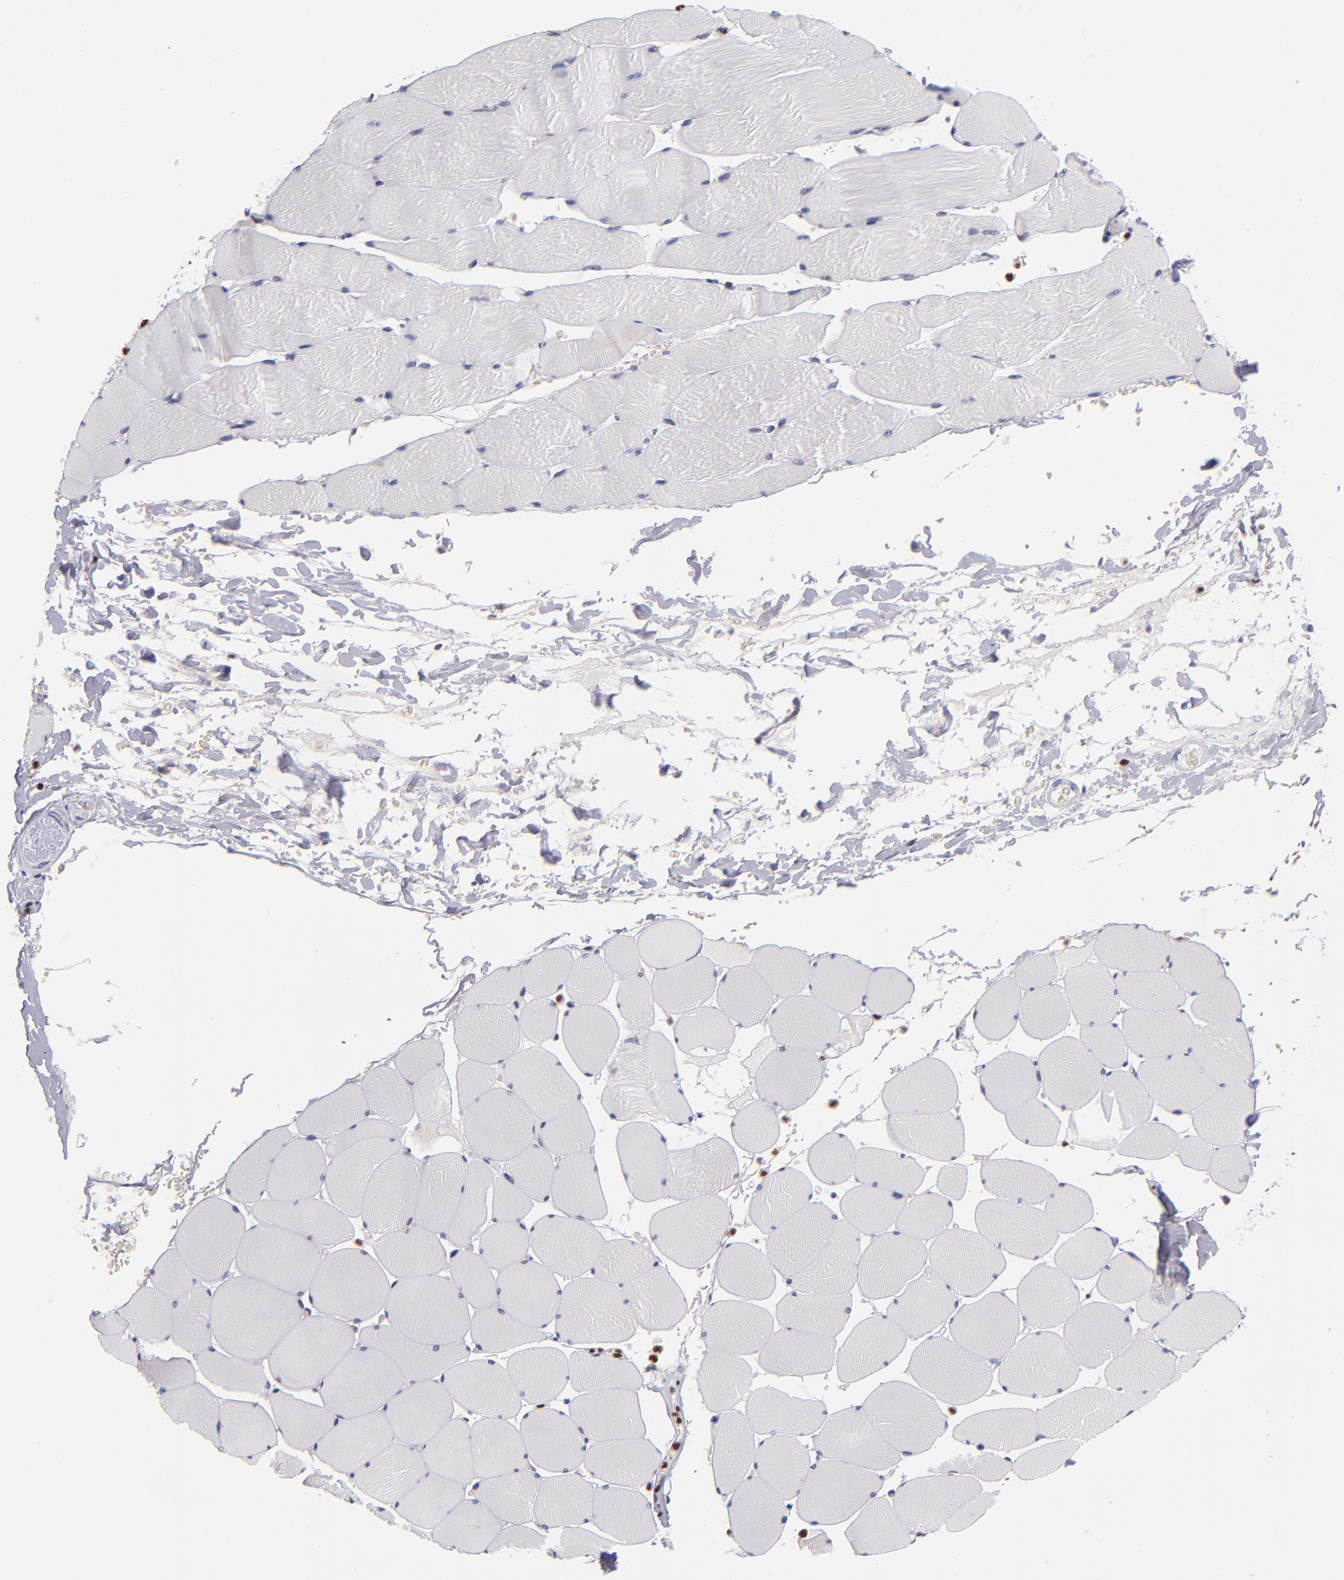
{"staining": {"intensity": "moderate", "quantity": "<25%", "location": "nuclear"}, "tissue": "skeletal muscle", "cell_type": "Myocytes", "image_type": "normal", "snomed": [{"axis": "morphology", "description": "Normal tissue, NOS"}, {"axis": "topography", "description": "Skeletal muscle"}], "caption": "This image reveals benign skeletal muscle stained with IHC to label a protein in brown. The nuclear of myocytes show moderate positivity for the protein. Nuclei are counter-stained blue.", "gene": "CDKL5", "patient": {"sex": "male", "age": 62}}